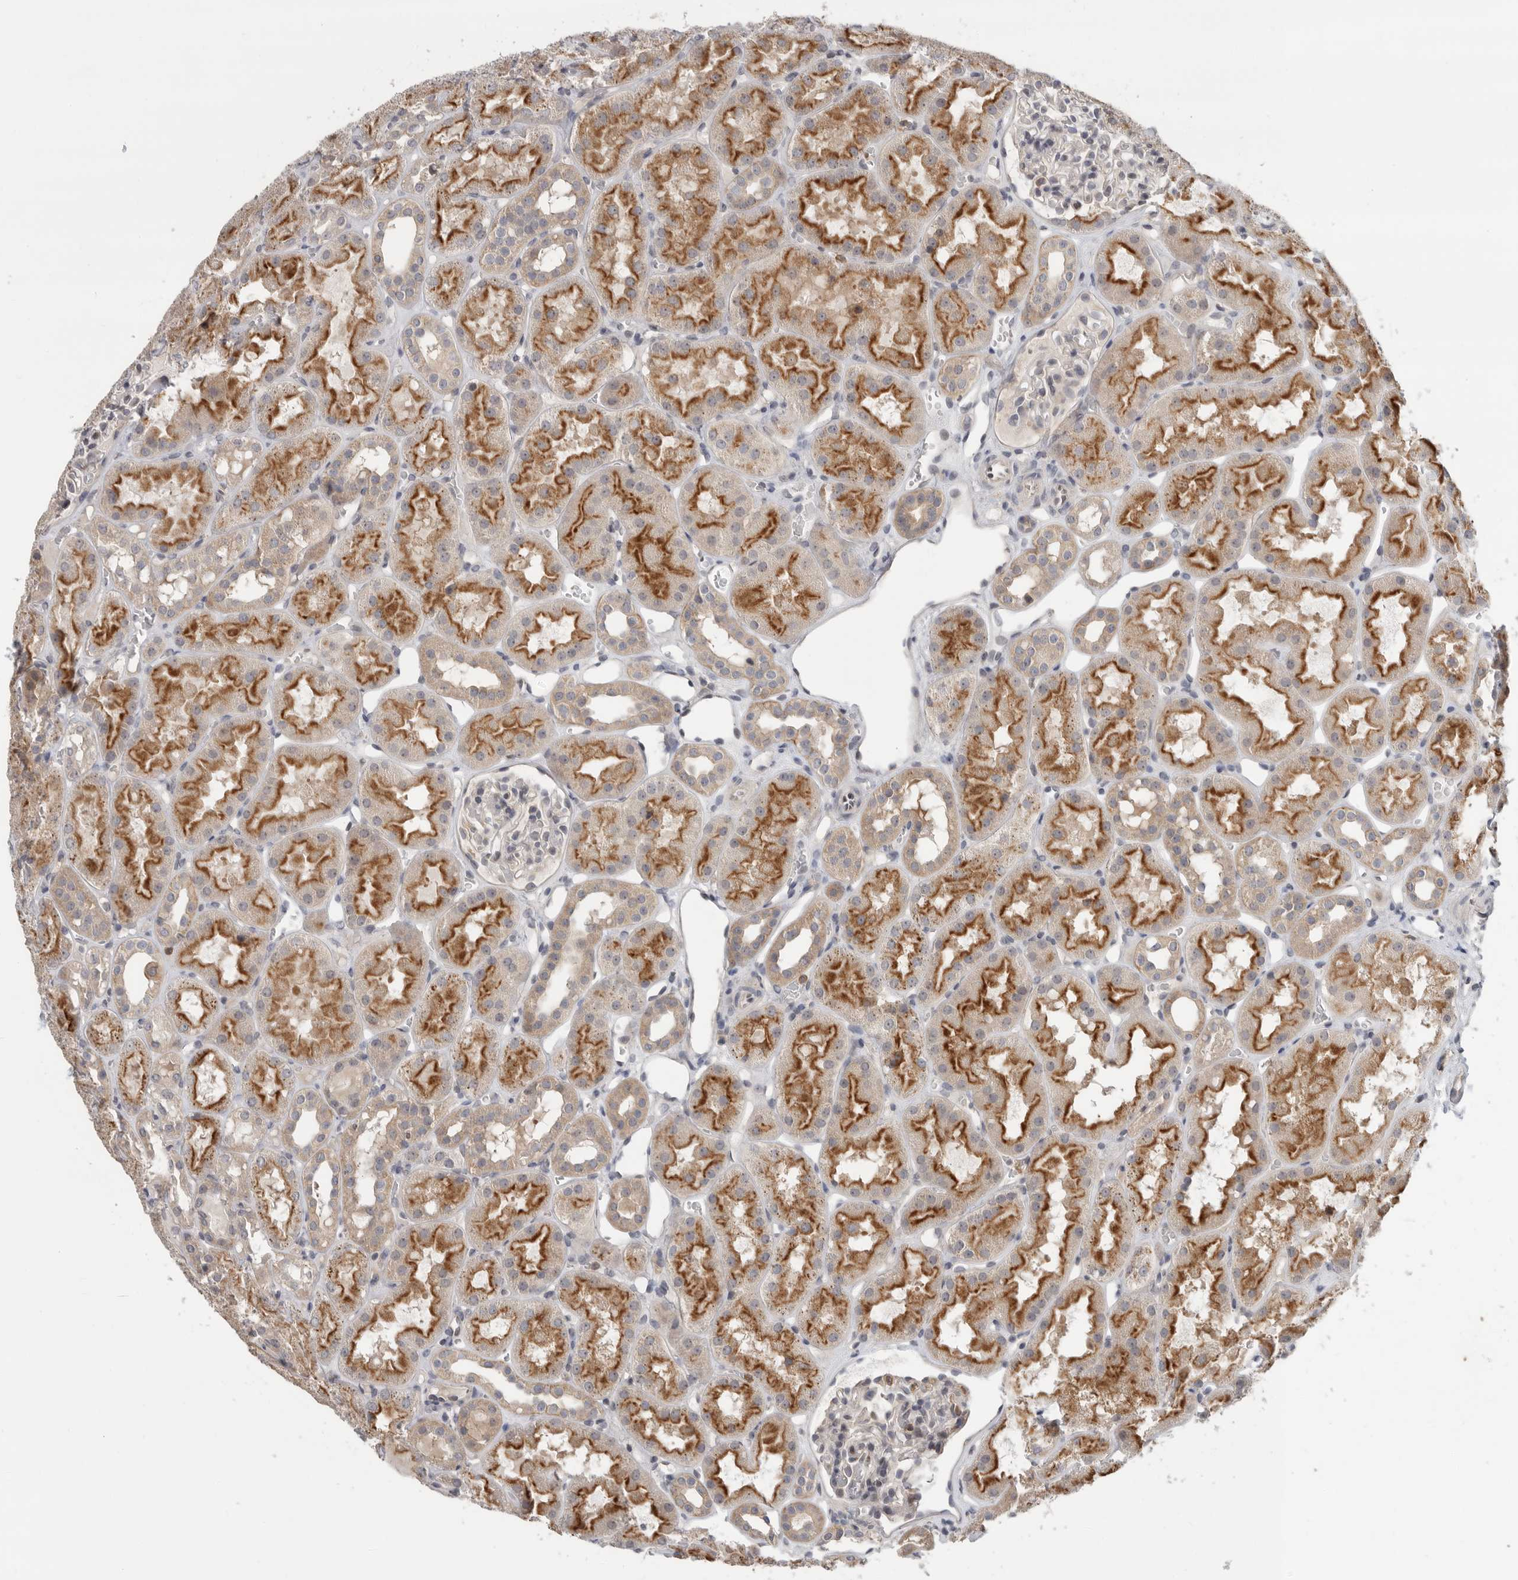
{"staining": {"intensity": "negative", "quantity": "none", "location": "none"}, "tissue": "kidney", "cell_type": "Cells in glomeruli", "image_type": "normal", "snomed": [{"axis": "morphology", "description": "Normal tissue, NOS"}, {"axis": "topography", "description": "Kidney"}], "caption": "A high-resolution image shows immunohistochemistry staining of normal kidney, which shows no significant positivity in cells in glomeruli.", "gene": "KLK5", "patient": {"sex": "male", "age": 16}}